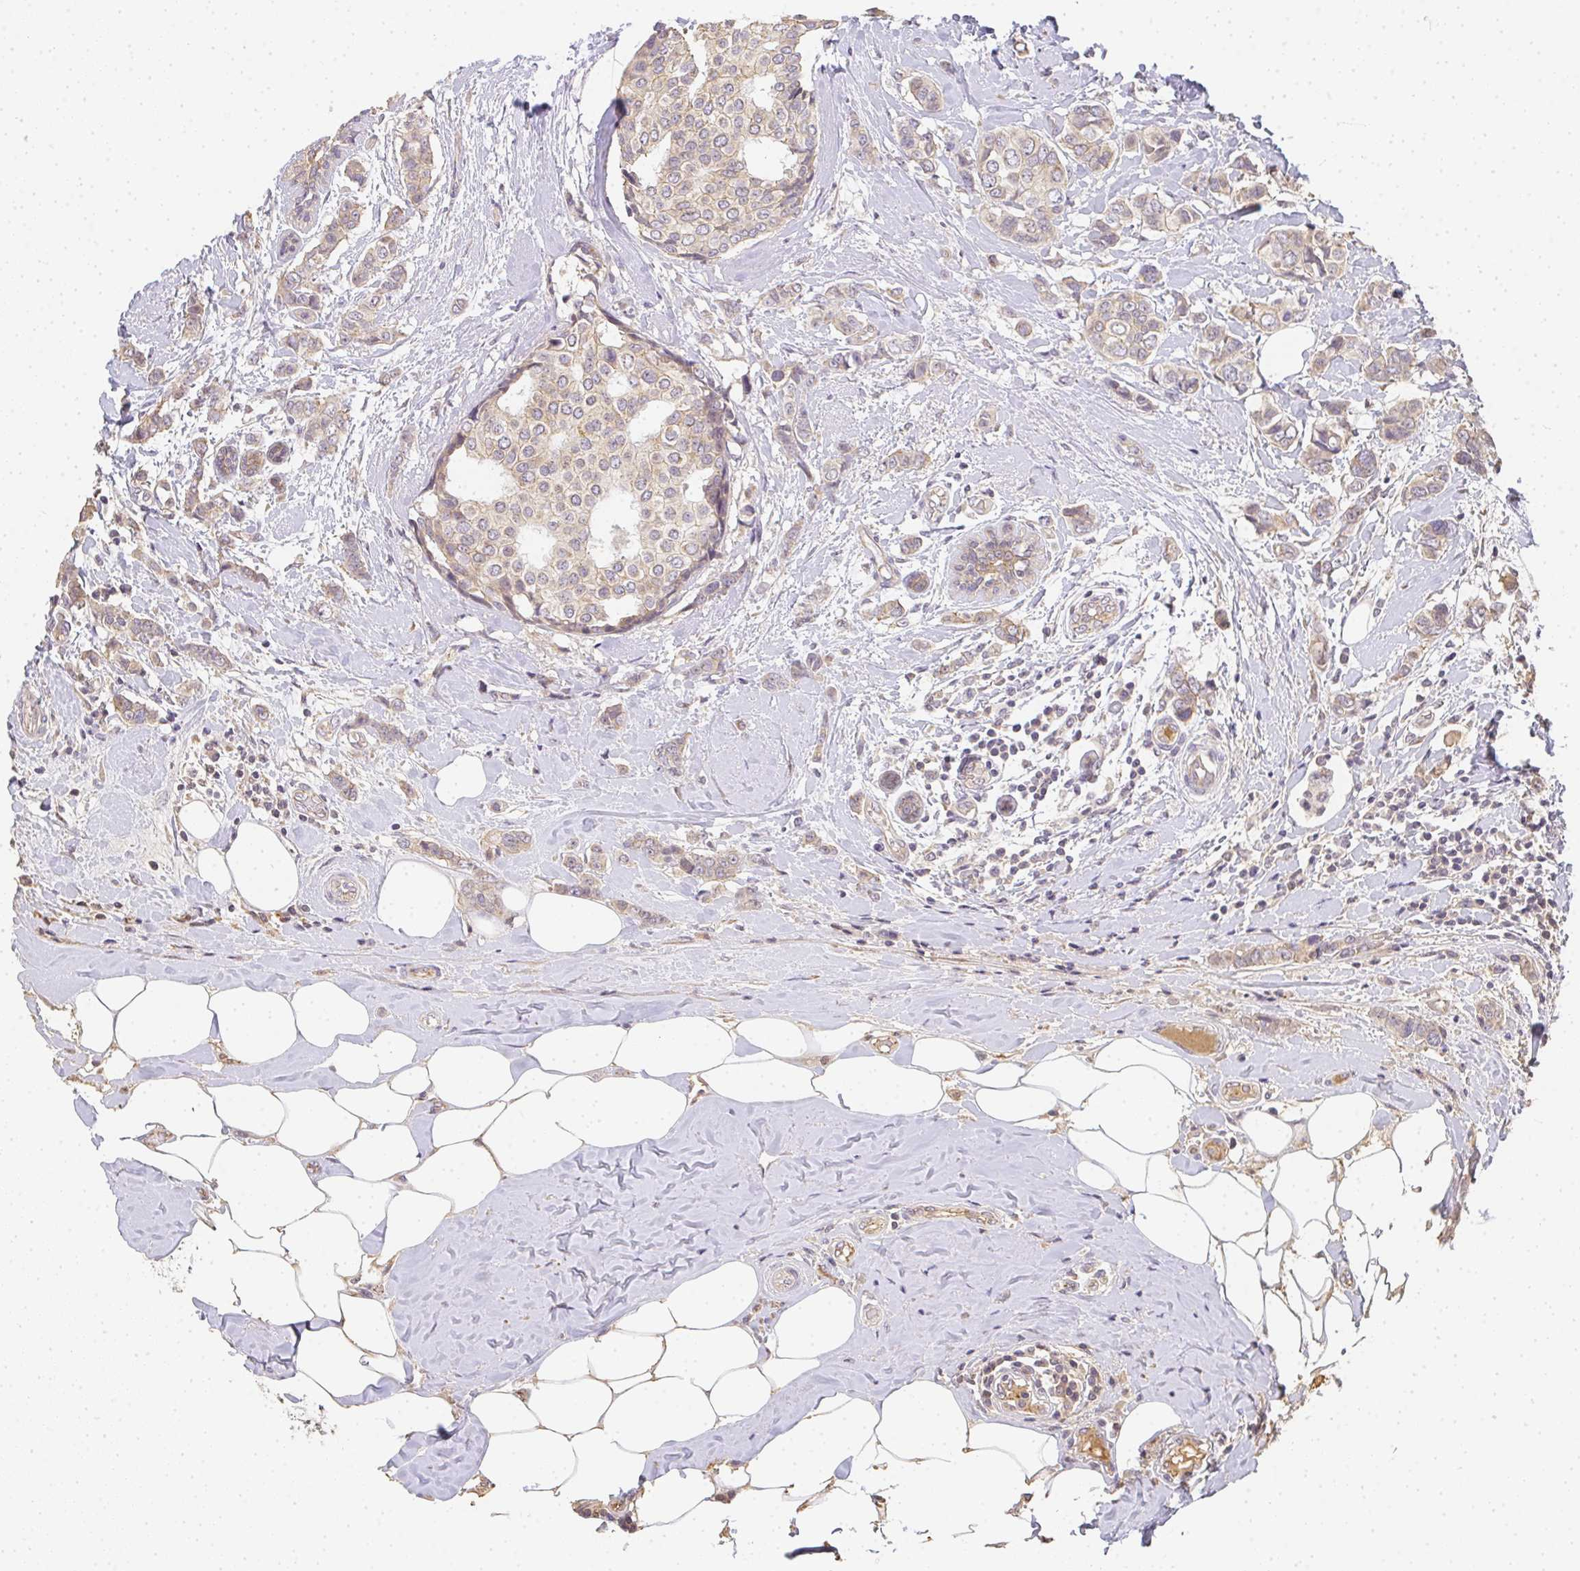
{"staining": {"intensity": "weak", "quantity": "25%-75%", "location": "cytoplasmic/membranous"}, "tissue": "breast cancer", "cell_type": "Tumor cells", "image_type": "cancer", "snomed": [{"axis": "morphology", "description": "Lobular carcinoma"}, {"axis": "topography", "description": "Breast"}], "caption": "The micrograph demonstrates immunohistochemical staining of breast lobular carcinoma. There is weak cytoplasmic/membranous positivity is seen in about 25%-75% of tumor cells.", "gene": "SLC35B3", "patient": {"sex": "female", "age": 51}}